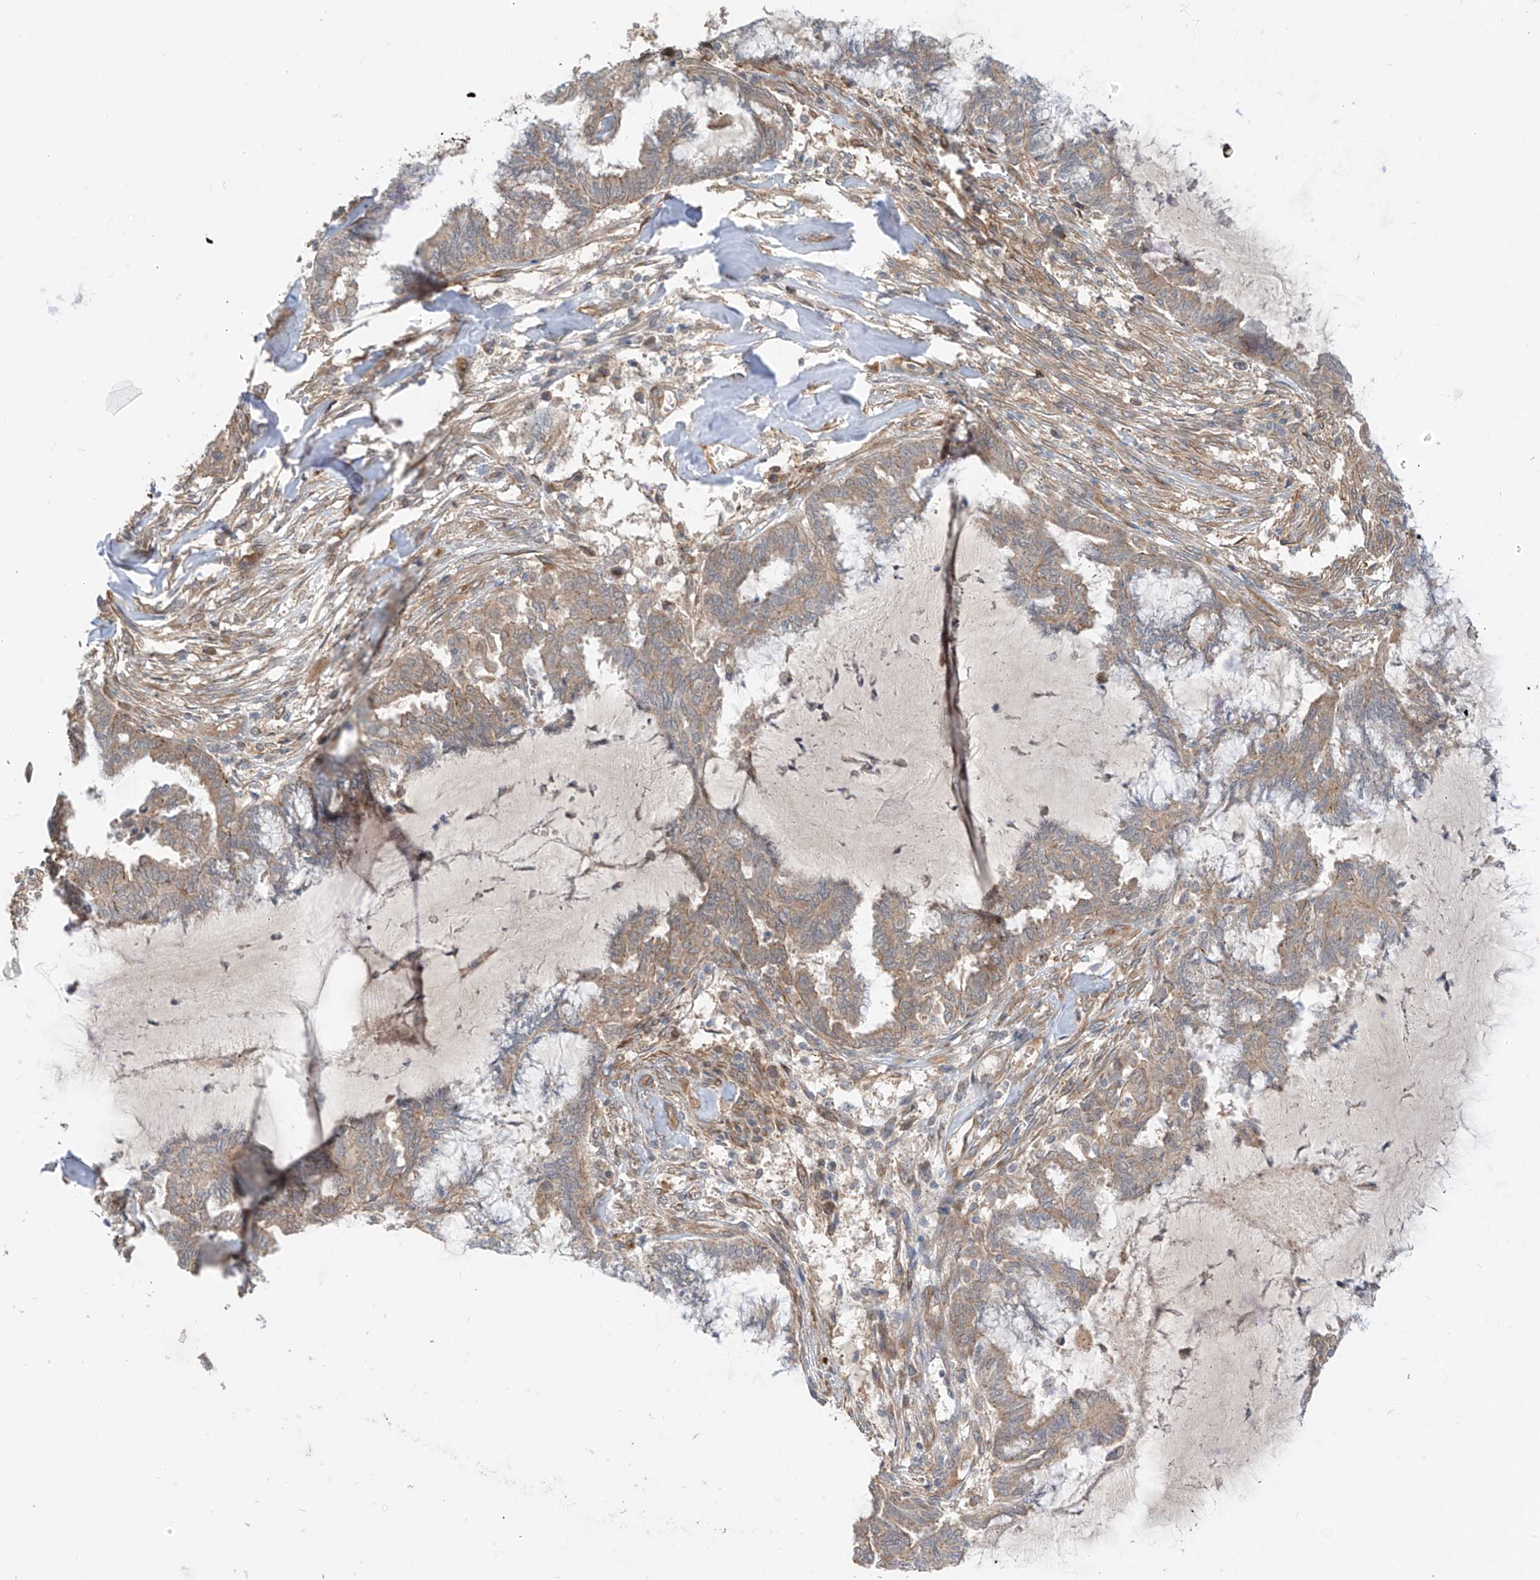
{"staining": {"intensity": "weak", "quantity": ">75%", "location": "cytoplasmic/membranous"}, "tissue": "endometrial cancer", "cell_type": "Tumor cells", "image_type": "cancer", "snomed": [{"axis": "morphology", "description": "Adenocarcinoma, NOS"}, {"axis": "topography", "description": "Endometrium"}], "caption": "There is low levels of weak cytoplasmic/membranous positivity in tumor cells of endometrial cancer, as demonstrated by immunohistochemical staining (brown color).", "gene": "MTUS2", "patient": {"sex": "female", "age": 86}}